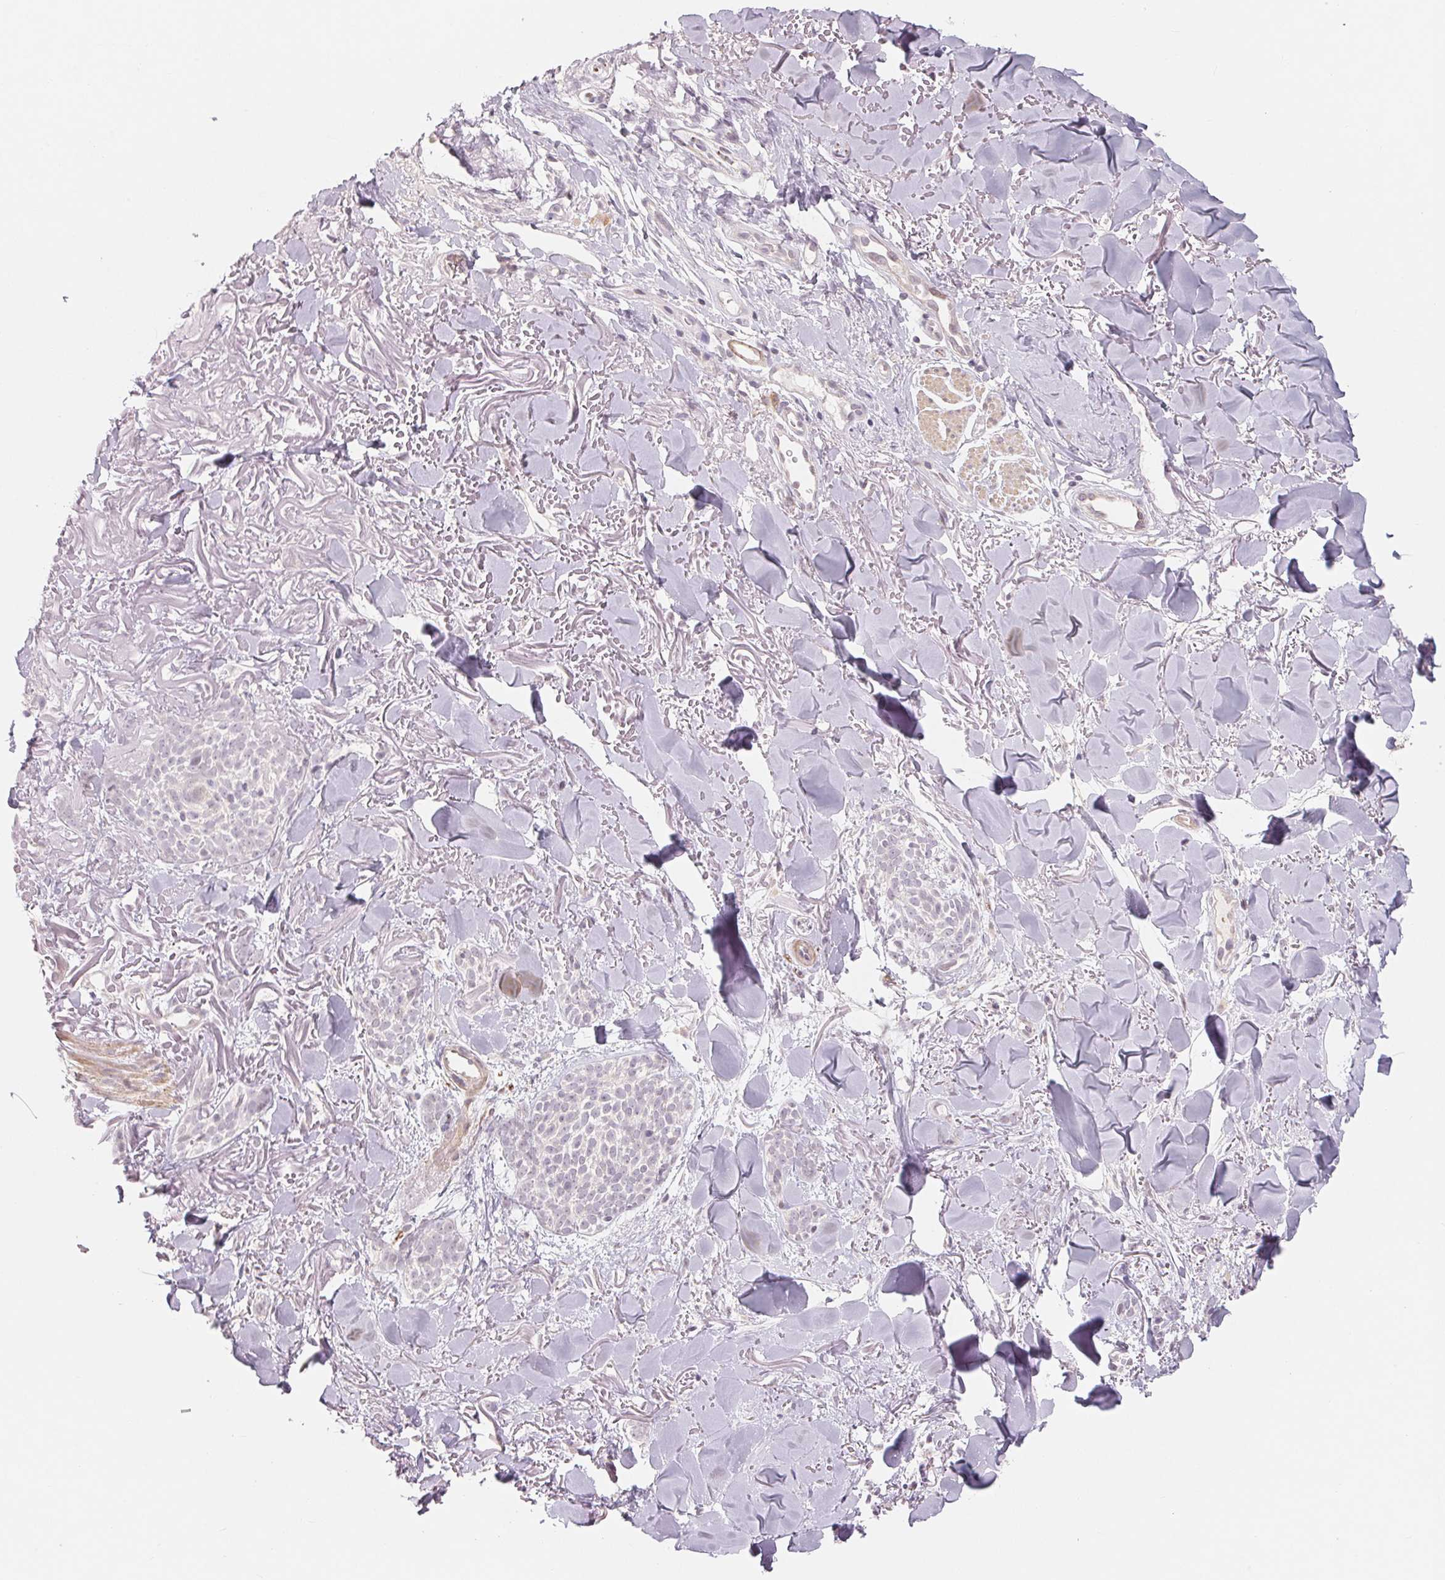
{"staining": {"intensity": "negative", "quantity": "none", "location": "none"}, "tissue": "skin cancer", "cell_type": "Tumor cells", "image_type": "cancer", "snomed": [{"axis": "morphology", "description": "Basal cell carcinoma"}, {"axis": "morphology", "description": "BCC, high aggressive"}, {"axis": "topography", "description": "Skin"}], "caption": "Immunohistochemical staining of human skin bcc,  high aggressive shows no significant expression in tumor cells.", "gene": "DENND2C", "patient": {"sex": "female", "age": 86}}